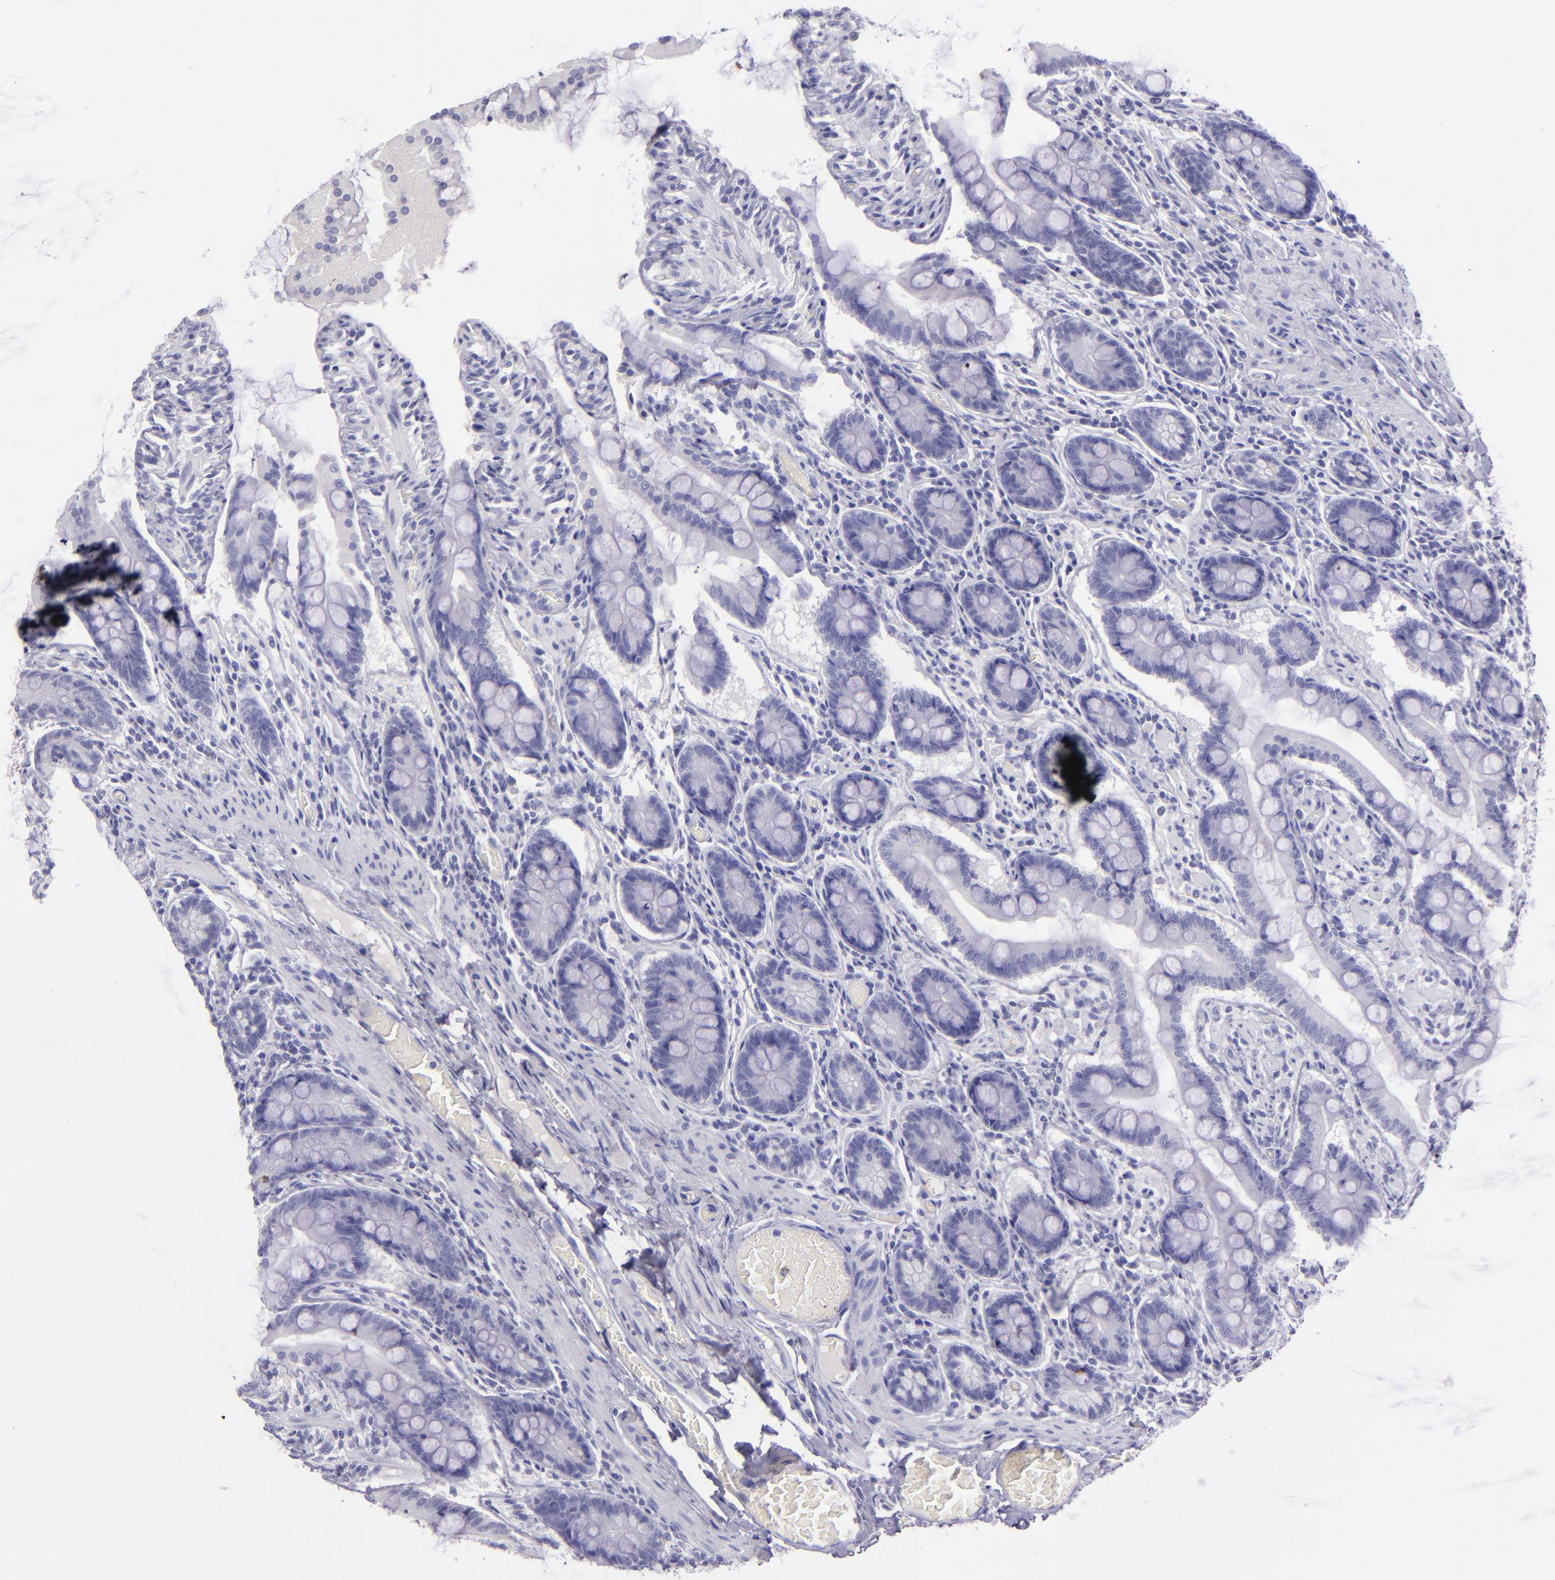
{"staining": {"intensity": "negative", "quantity": "none", "location": "none"}, "tissue": "small intestine", "cell_type": "Glandular cells", "image_type": "normal", "snomed": [{"axis": "morphology", "description": "Normal tissue, NOS"}, {"axis": "topography", "description": "Small intestine"}], "caption": "There is no significant expression in glandular cells of small intestine.", "gene": "TNNT3", "patient": {"sex": "male", "age": 41}}